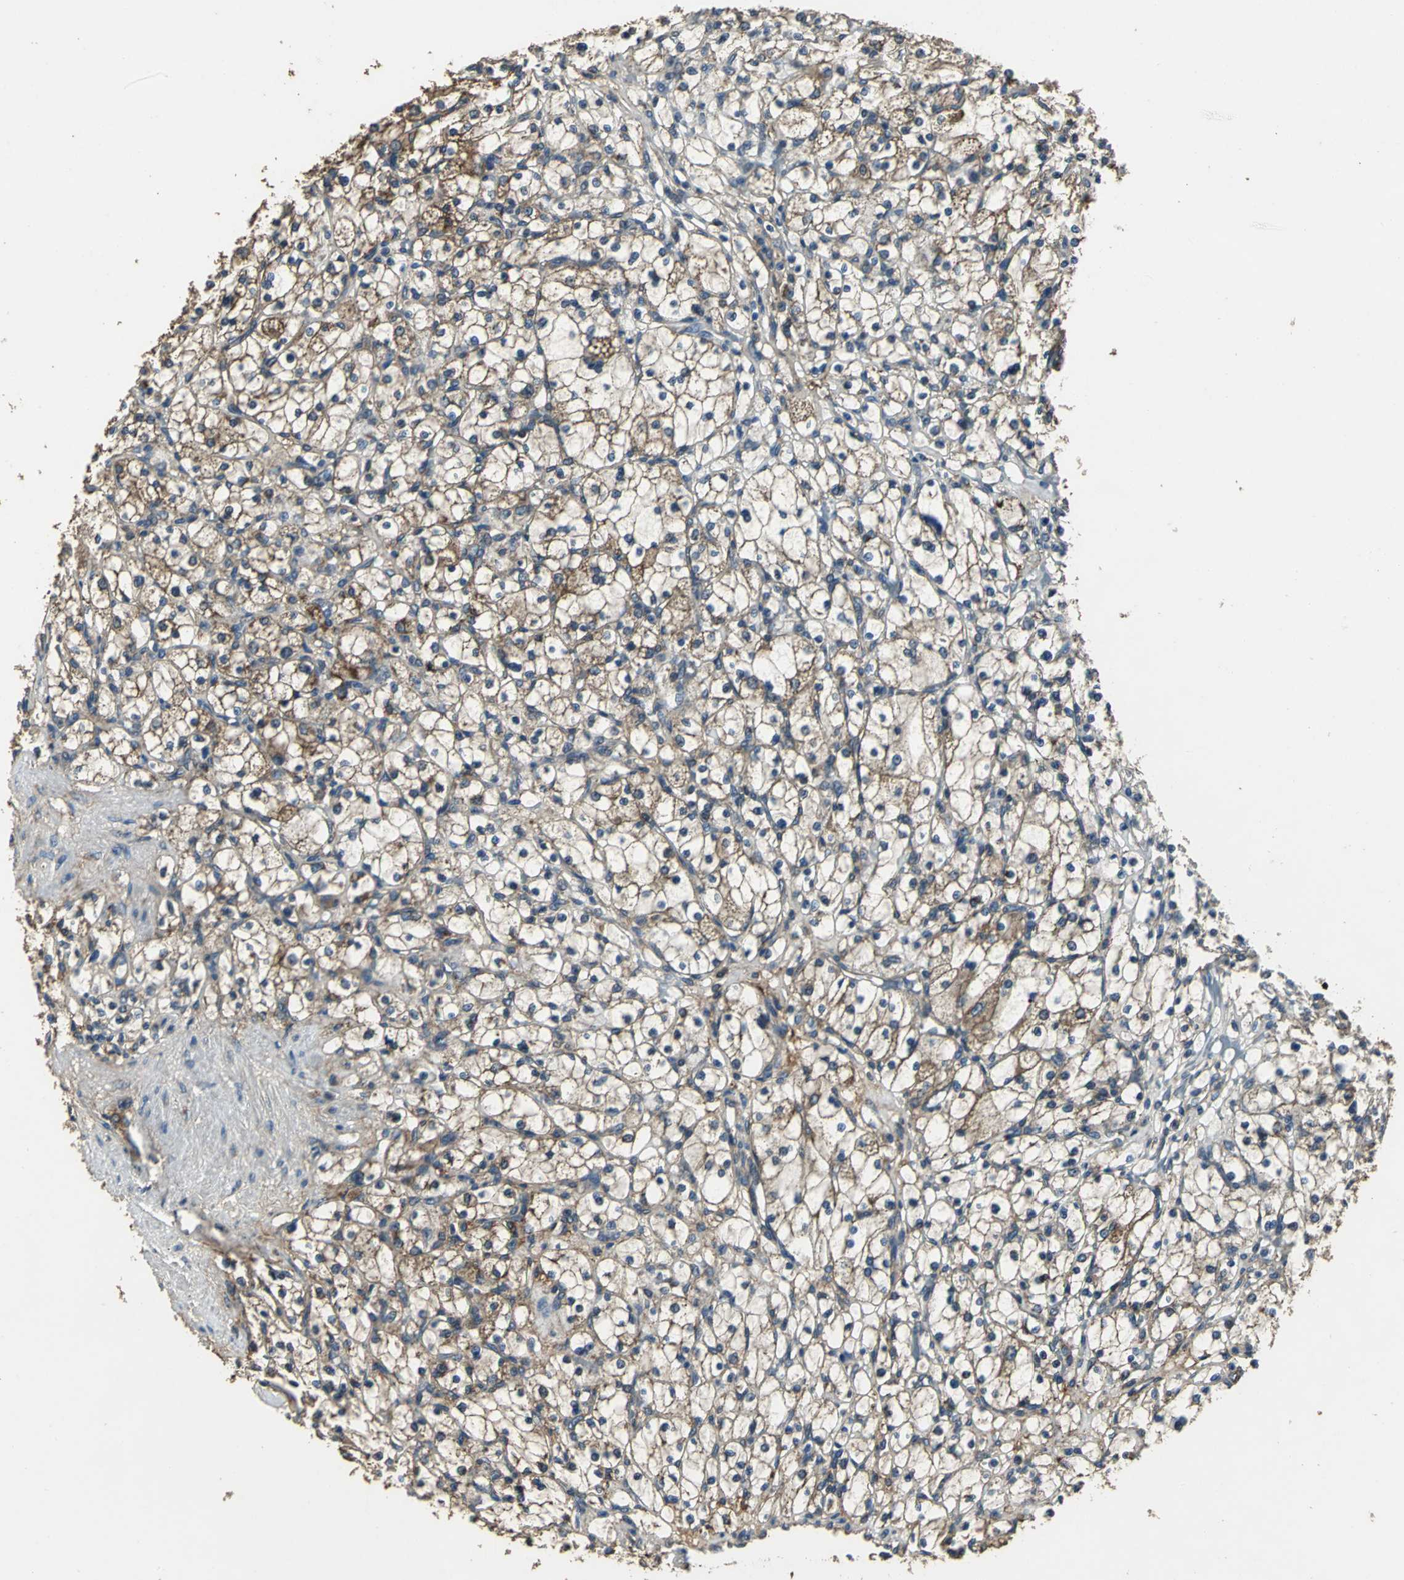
{"staining": {"intensity": "moderate", "quantity": ">75%", "location": "cytoplasmic/membranous"}, "tissue": "renal cancer", "cell_type": "Tumor cells", "image_type": "cancer", "snomed": [{"axis": "morphology", "description": "Adenocarcinoma, NOS"}, {"axis": "topography", "description": "Kidney"}], "caption": "Immunohistochemistry (IHC) micrograph of neoplastic tissue: human renal cancer (adenocarcinoma) stained using immunohistochemistry (IHC) shows medium levels of moderate protein expression localized specifically in the cytoplasmic/membranous of tumor cells, appearing as a cytoplasmic/membranous brown color.", "gene": "IRF3", "patient": {"sex": "female", "age": 83}}